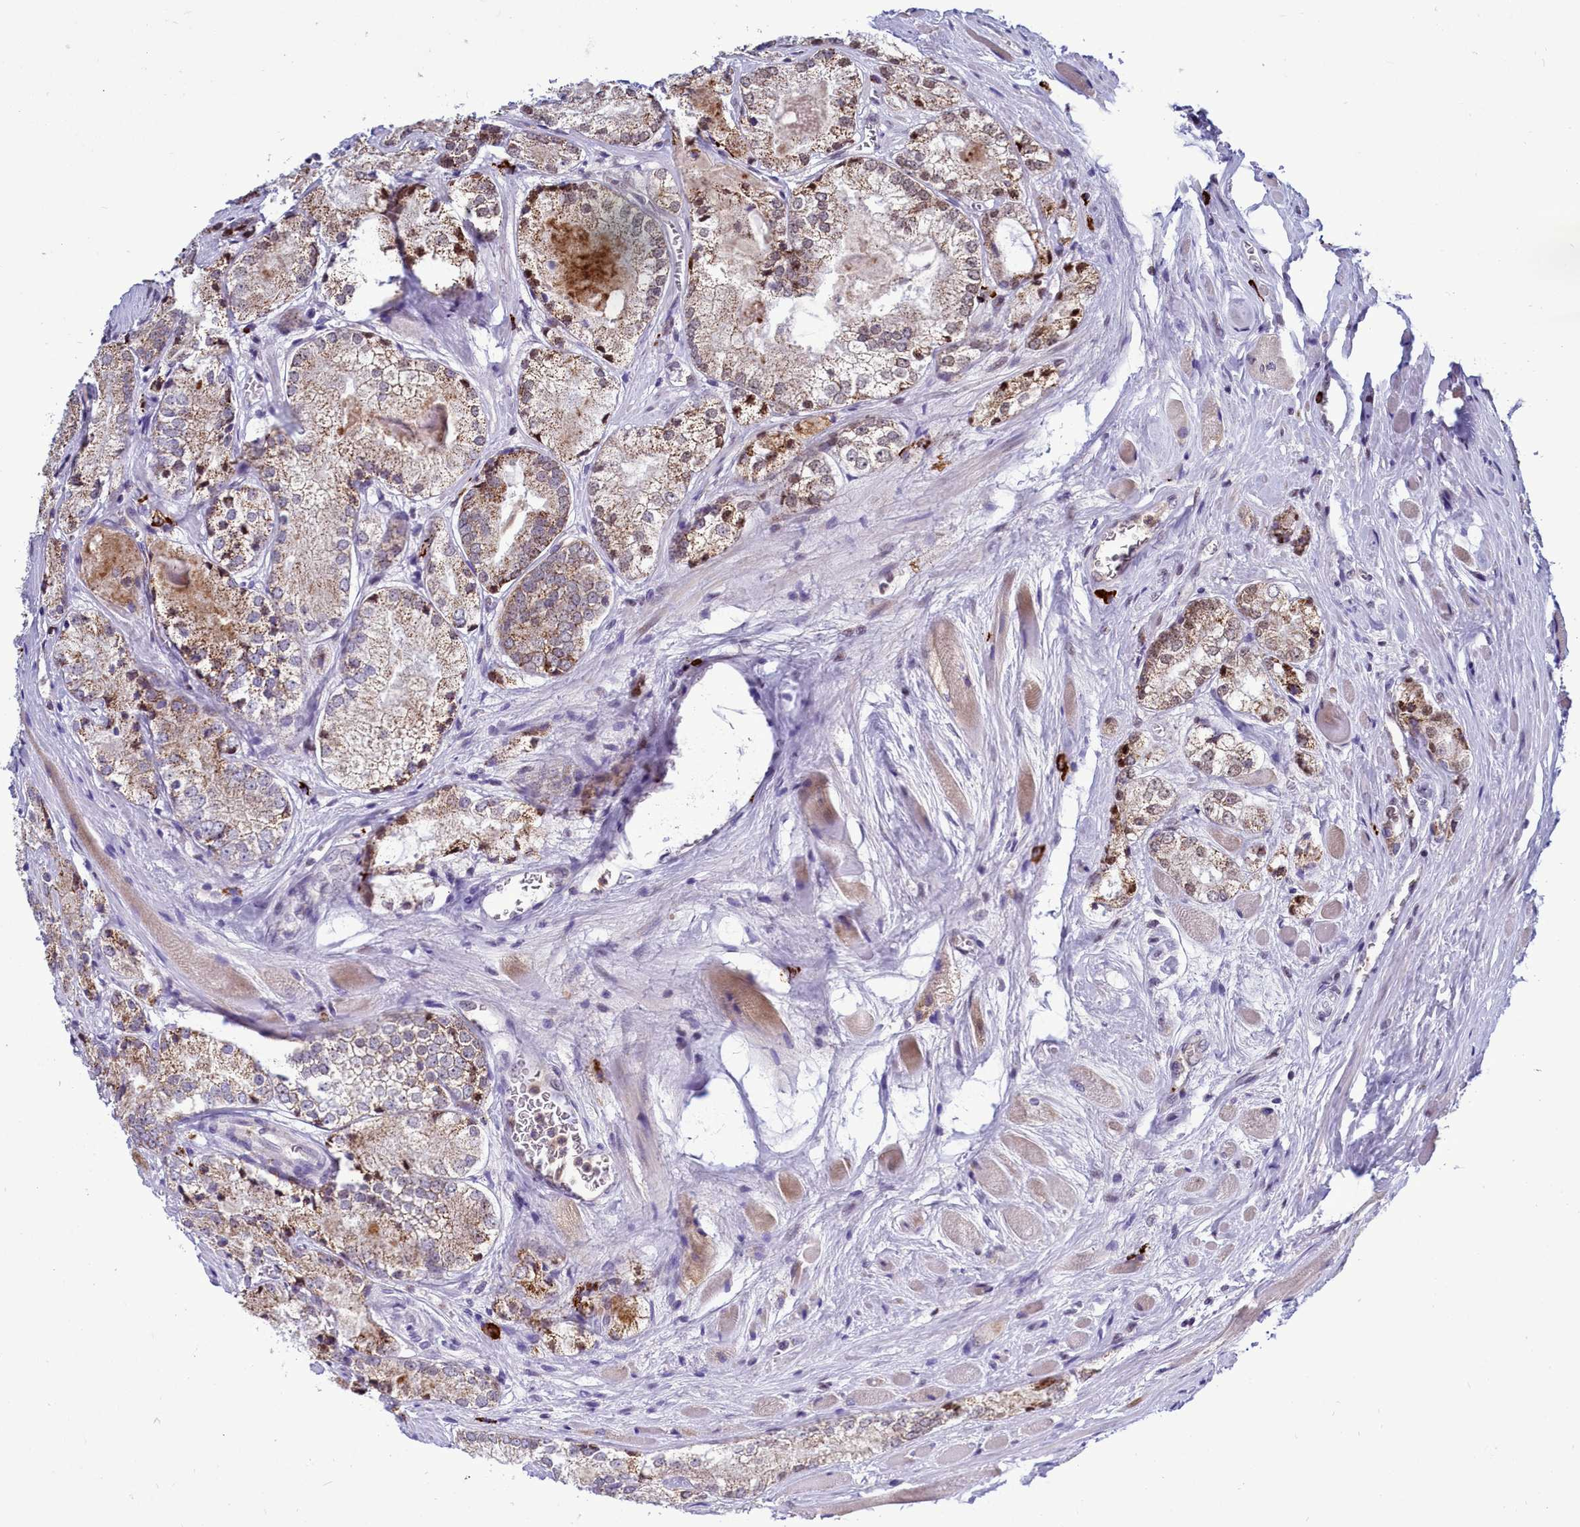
{"staining": {"intensity": "moderate", "quantity": ">75%", "location": "cytoplasmic/membranous"}, "tissue": "prostate cancer", "cell_type": "Tumor cells", "image_type": "cancer", "snomed": [{"axis": "morphology", "description": "Adenocarcinoma, Low grade"}, {"axis": "topography", "description": "Prostate"}], "caption": "Immunohistochemistry (IHC) histopathology image of neoplastic tissue: human prostate cancer (low-grade adenocarcinoma) stained using immunohistochemistry (IHC) shows medium levels of moderate protein expression localized specifically in the cytoplasmic/membranous of tumor cells, appearing as a cytoplasmic/membranous brown color.", "gene": "POM121L2", "patient": {"sex": "male", "age": 67}}